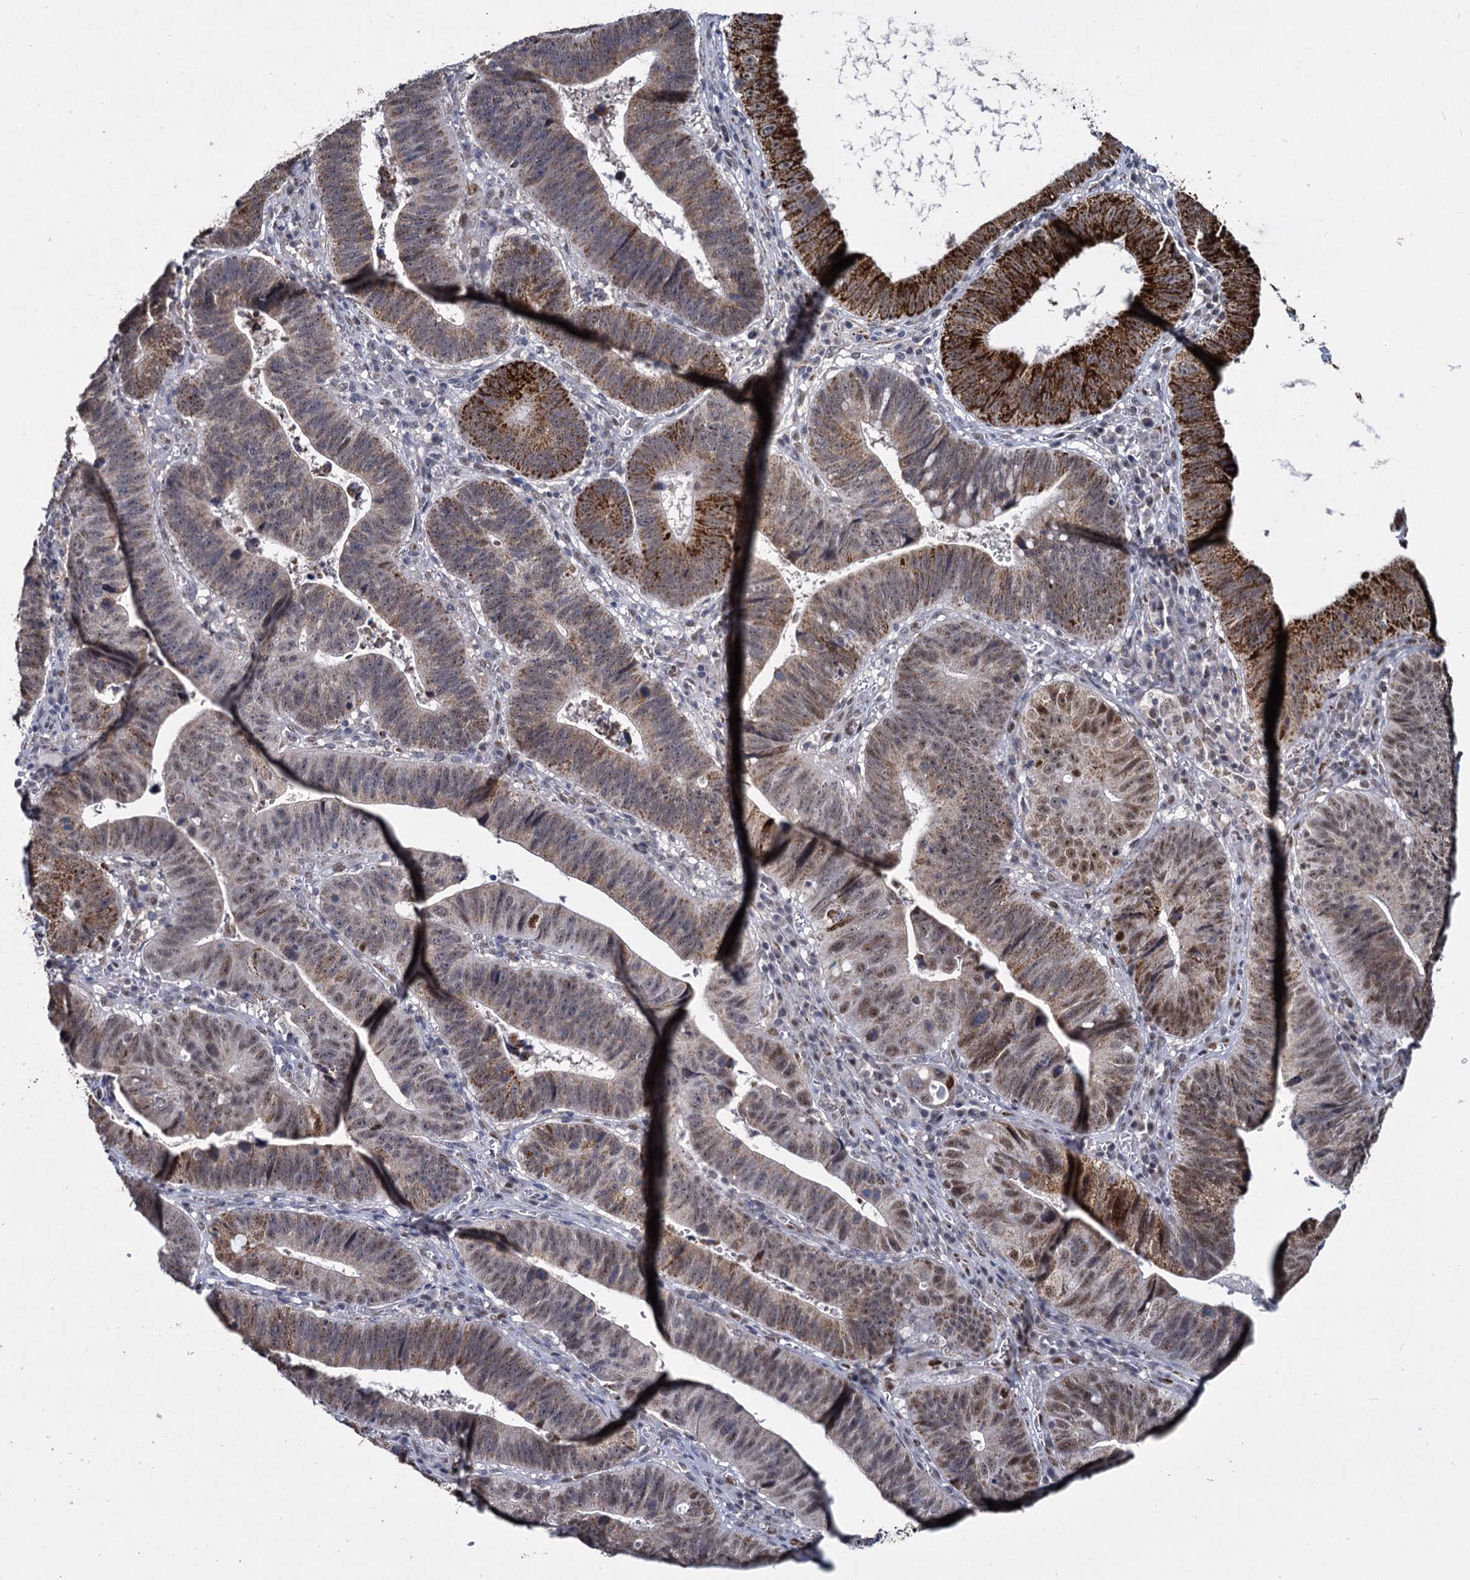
{"staining": {"intensity": "moderate", "quantity": "25%-75%", "location": "cytoplasmic/membranous,nuclear"}, "tissue": "stomach cancer", "cell_type": "Tumor cells", "image_type": "cancer", "snomed": [{"axis": "morphology", "description": "Adenocarcinoma, NOS"}, {"axis": "topography", "description": "Stomach"}], "caption": "Human stomach adenocarcinoma stained with a protein marker demonstrates moderate staining in tumor cells.", "gene": "RPUSD4", "patient": {"sex": "male", "age": 59}}